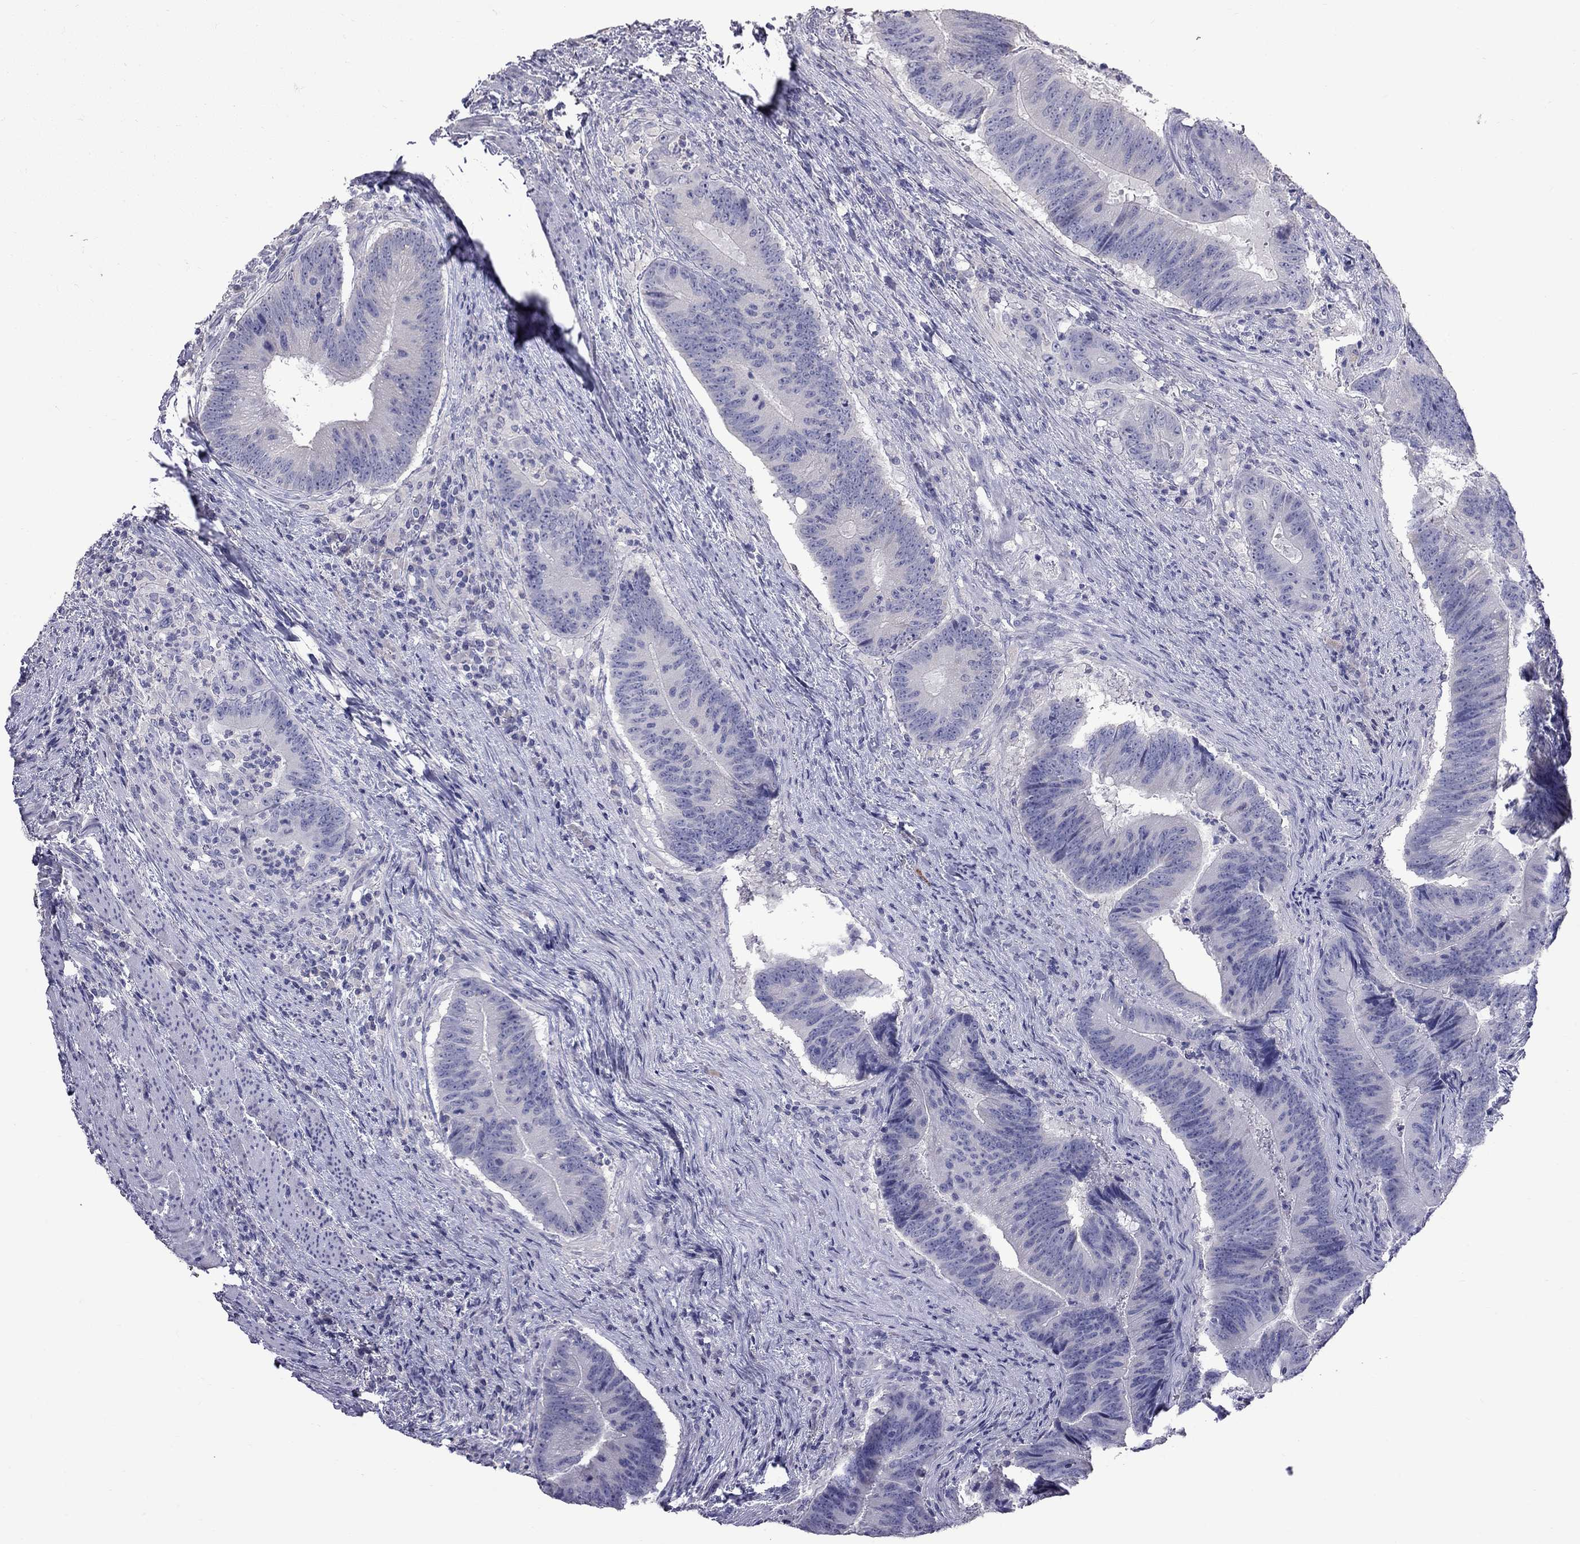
{"staining": {"intensity": "negative", "quantity": "none", "location": "none"}, "tissue": "colorectal cancer", "cell_type": "Tumor cells", "image_type": "cancer", "snomed": [{"axis": "morphology", "description": "Adenocarcinoma, NOS"}, {"axis": "topography", "description": "Colon"}], "caption": "Tumor cells show no significant staining in adenocarcinoma (colorectal).", "gene": "CFAP91", "patient": {"sex": "female", "age": 87}}